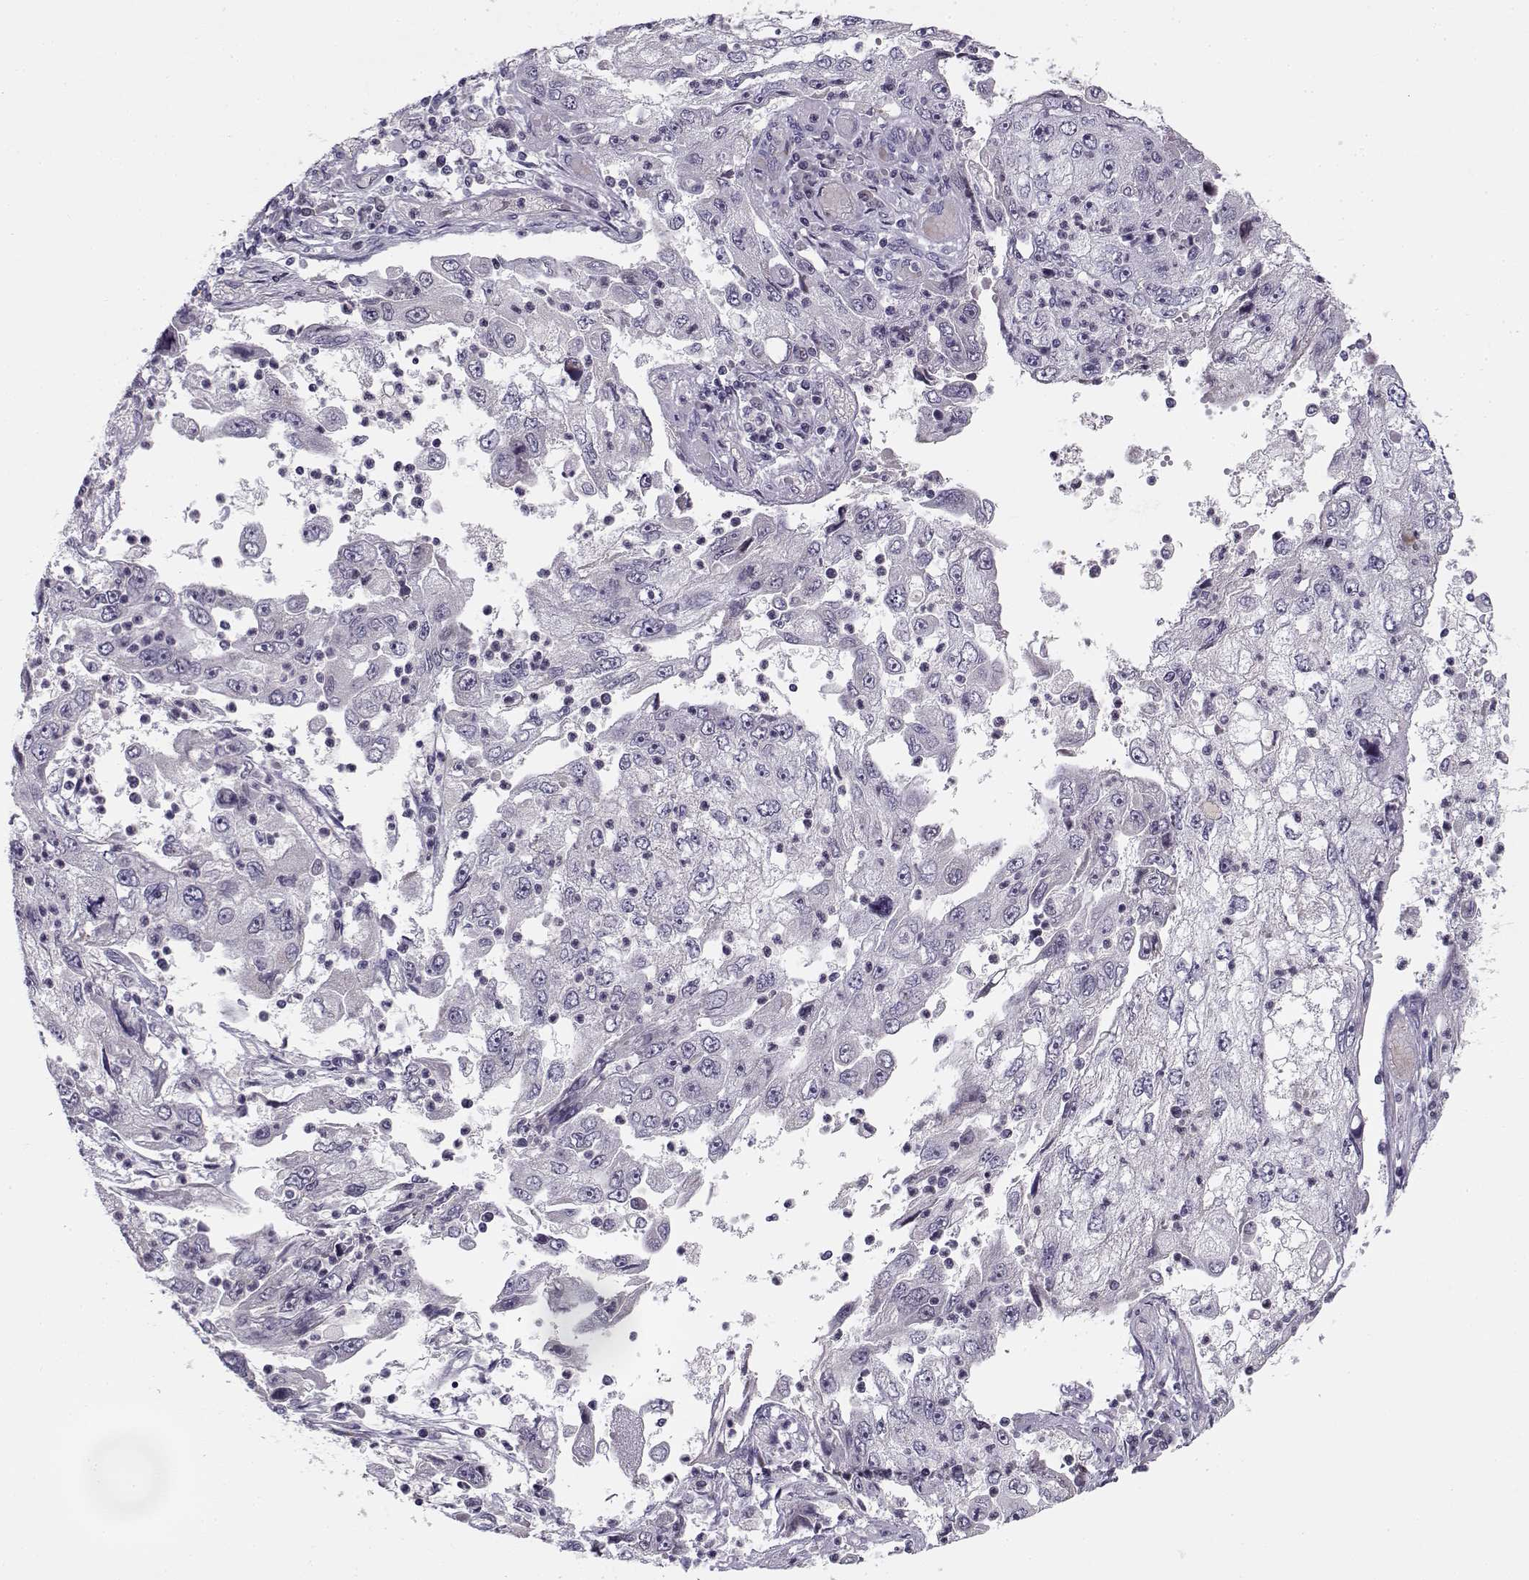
{"staining": {"intensity": "negative", "quantity": "none", "location": "none"}, "tissue": "cervical cancer", "cell_type": "Tumor cells", "image_type": "cancer", "snomed": [{"axis": "morphology", "description": "Squamous cell carcinoma, NOS"}, {"axis": "topography", "description": "Cervix"}], "caption": "Tumor cells show no significant expression in cervical cancer (squamous cell carcinoma).", "gene": "DDX25", "patient": {"sex": "female", "age": 36}}